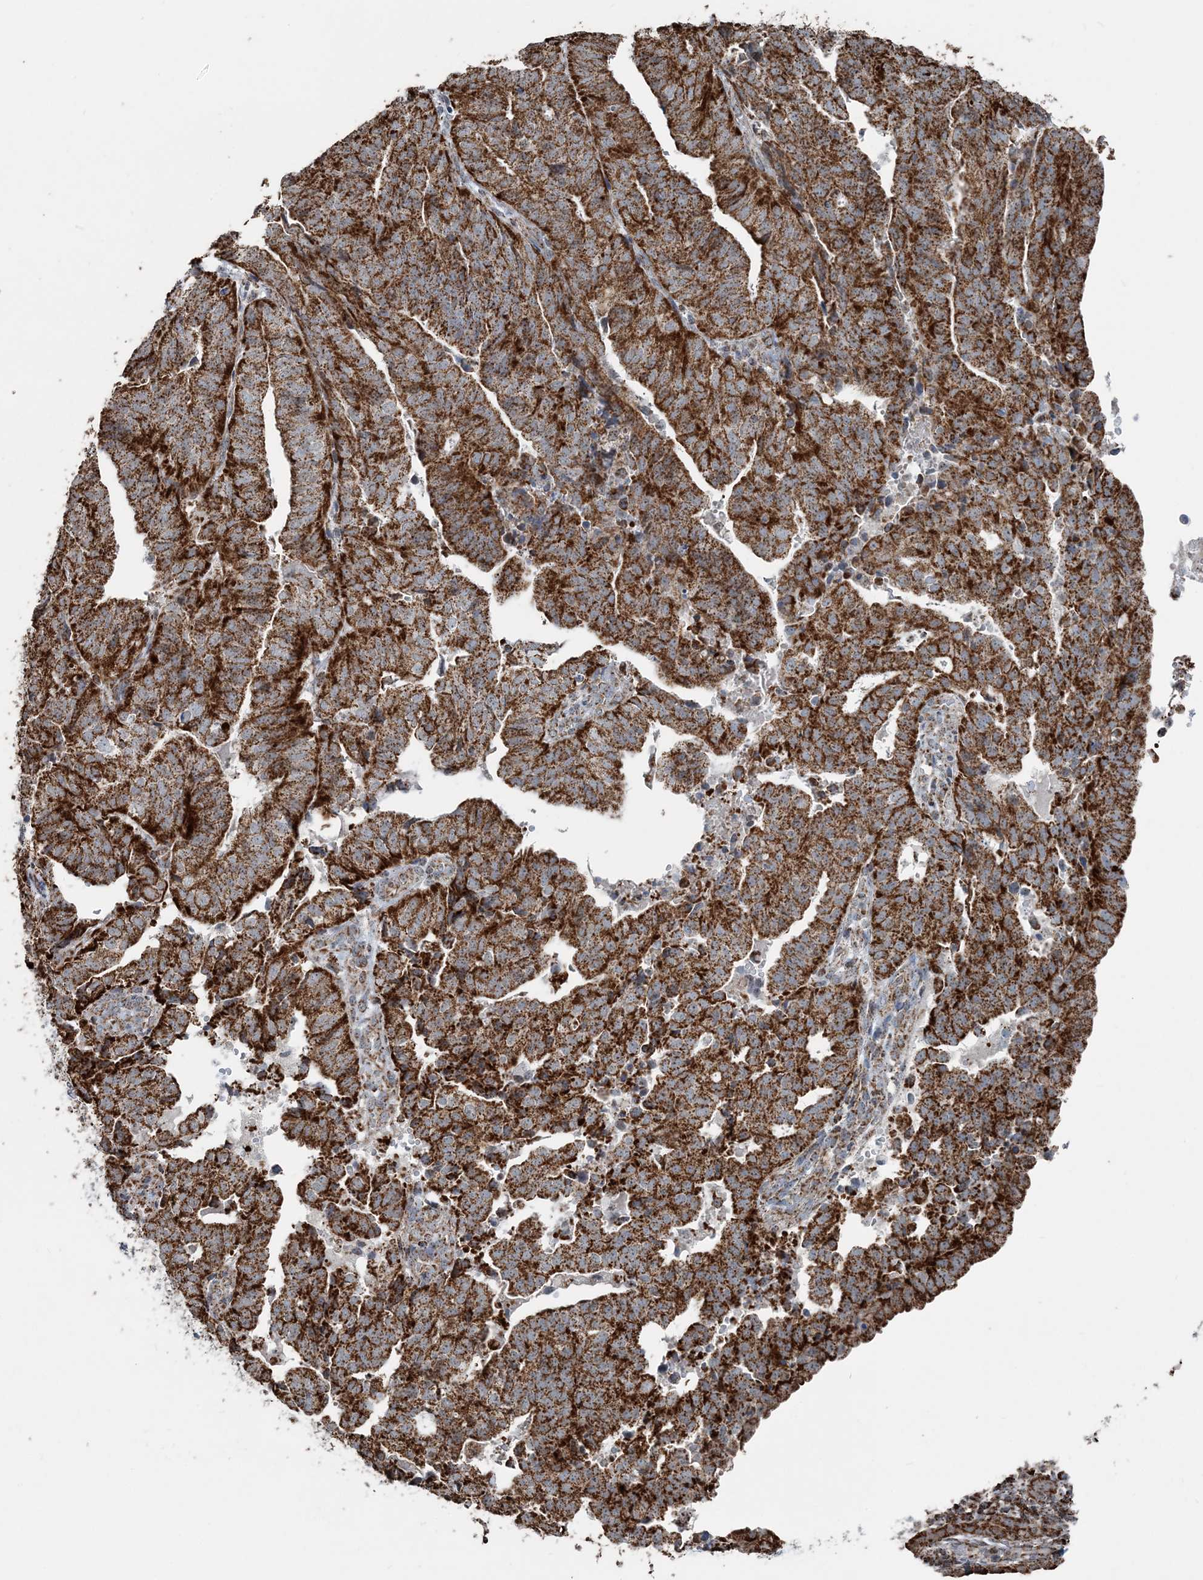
{"staining": {"intensity": "strong", "quantity": ">75%", "location": "cytoplasmic/membranous"}, "tissue": "endometrial cancer", "cell_type": "Tumor cells", "image_type": "cancer", "snomed": [{"axis": "morphology", "description": "Adenocarcinoma, NOS"}, {"axis": "topography", "description": "Uterus"}], "caption": "Immunohistochemical staining of endometrial cancer shows high levels of strong cytoplasmic/membranous protein staining in approximately >75% of tumor cells.", "gene": "SUCLG1", "patient": {"sex": "female", "age": 77}}